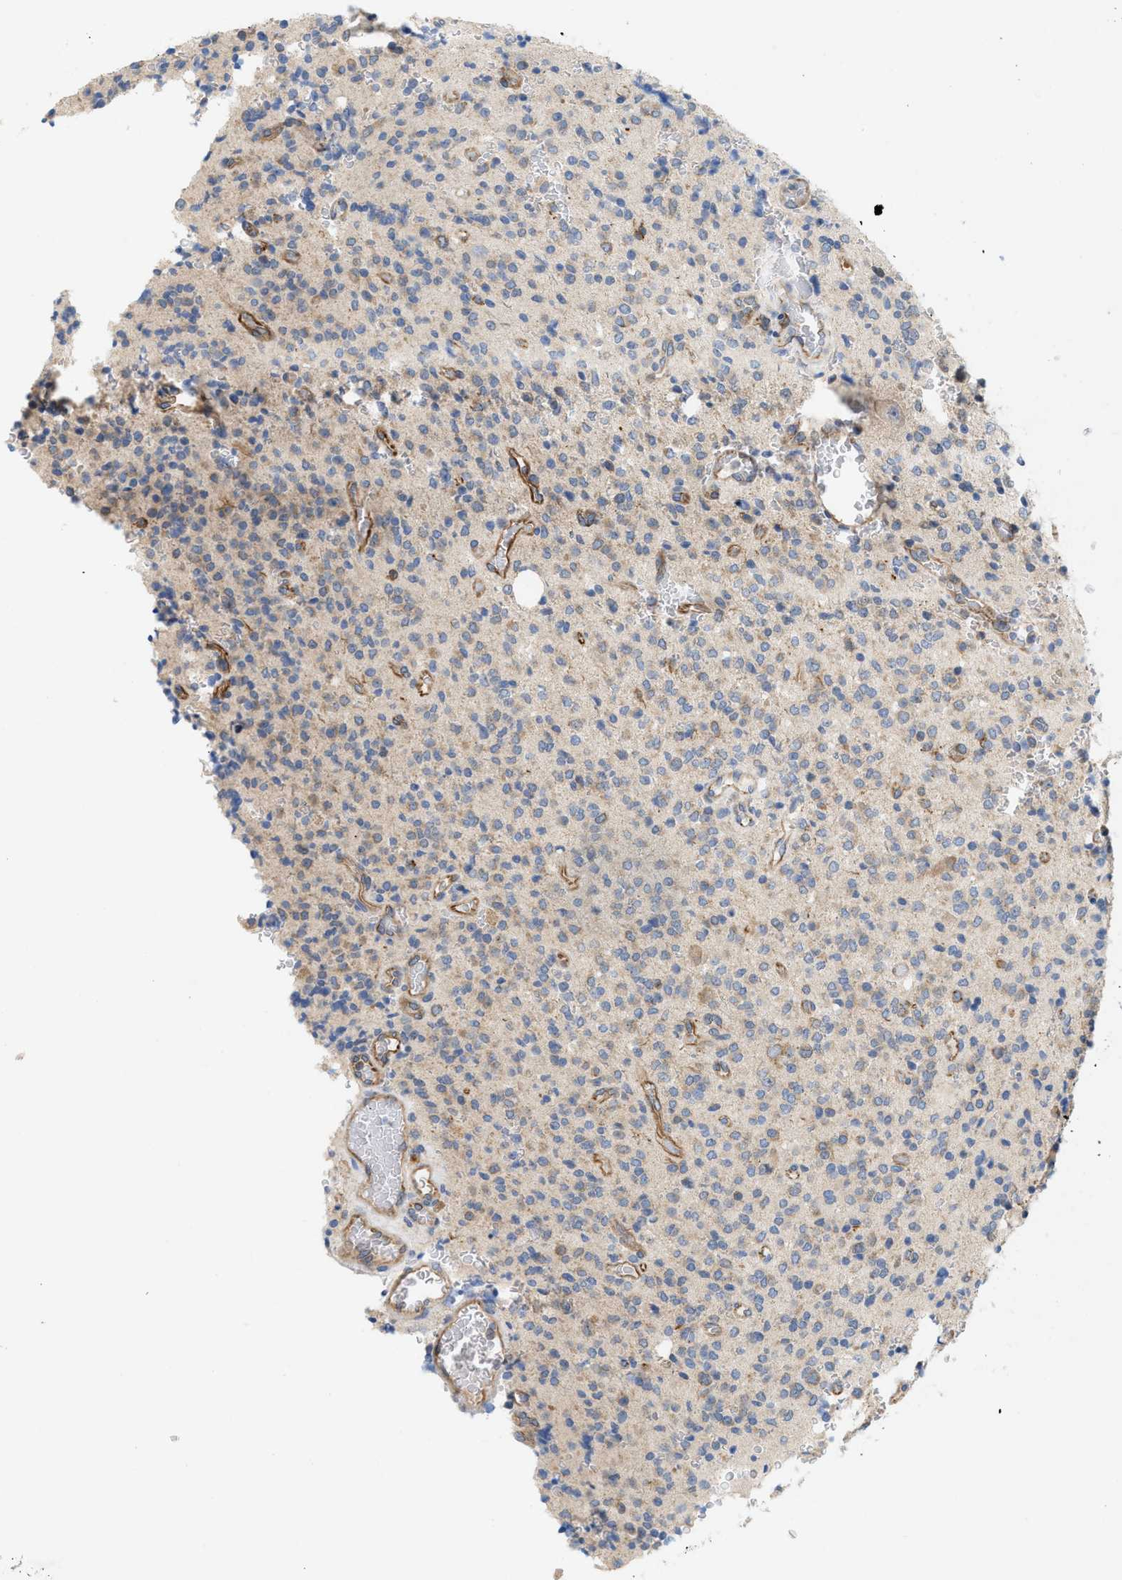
{"staining": {"intensity": "moderate", "quantity": "<25%", "location": "cytoplasmic/membranous"}, "tissue": "glioma", "cell_type": "Tumor cells", "image_type": "cancer", "snomed": [{"axis": "morphology", "description": "Glioma, malignant, High grade"}, {"axis": "topography", "description": "Brain"}], "caption": "A histopathology image of high-grade glioma (malignant) stained for a protein demonstrates moderate cytoplasmic/membranous brown staining in tumor cells.", "gene": "UBAP2", "patient": {"sex": "male", "age": 34}}